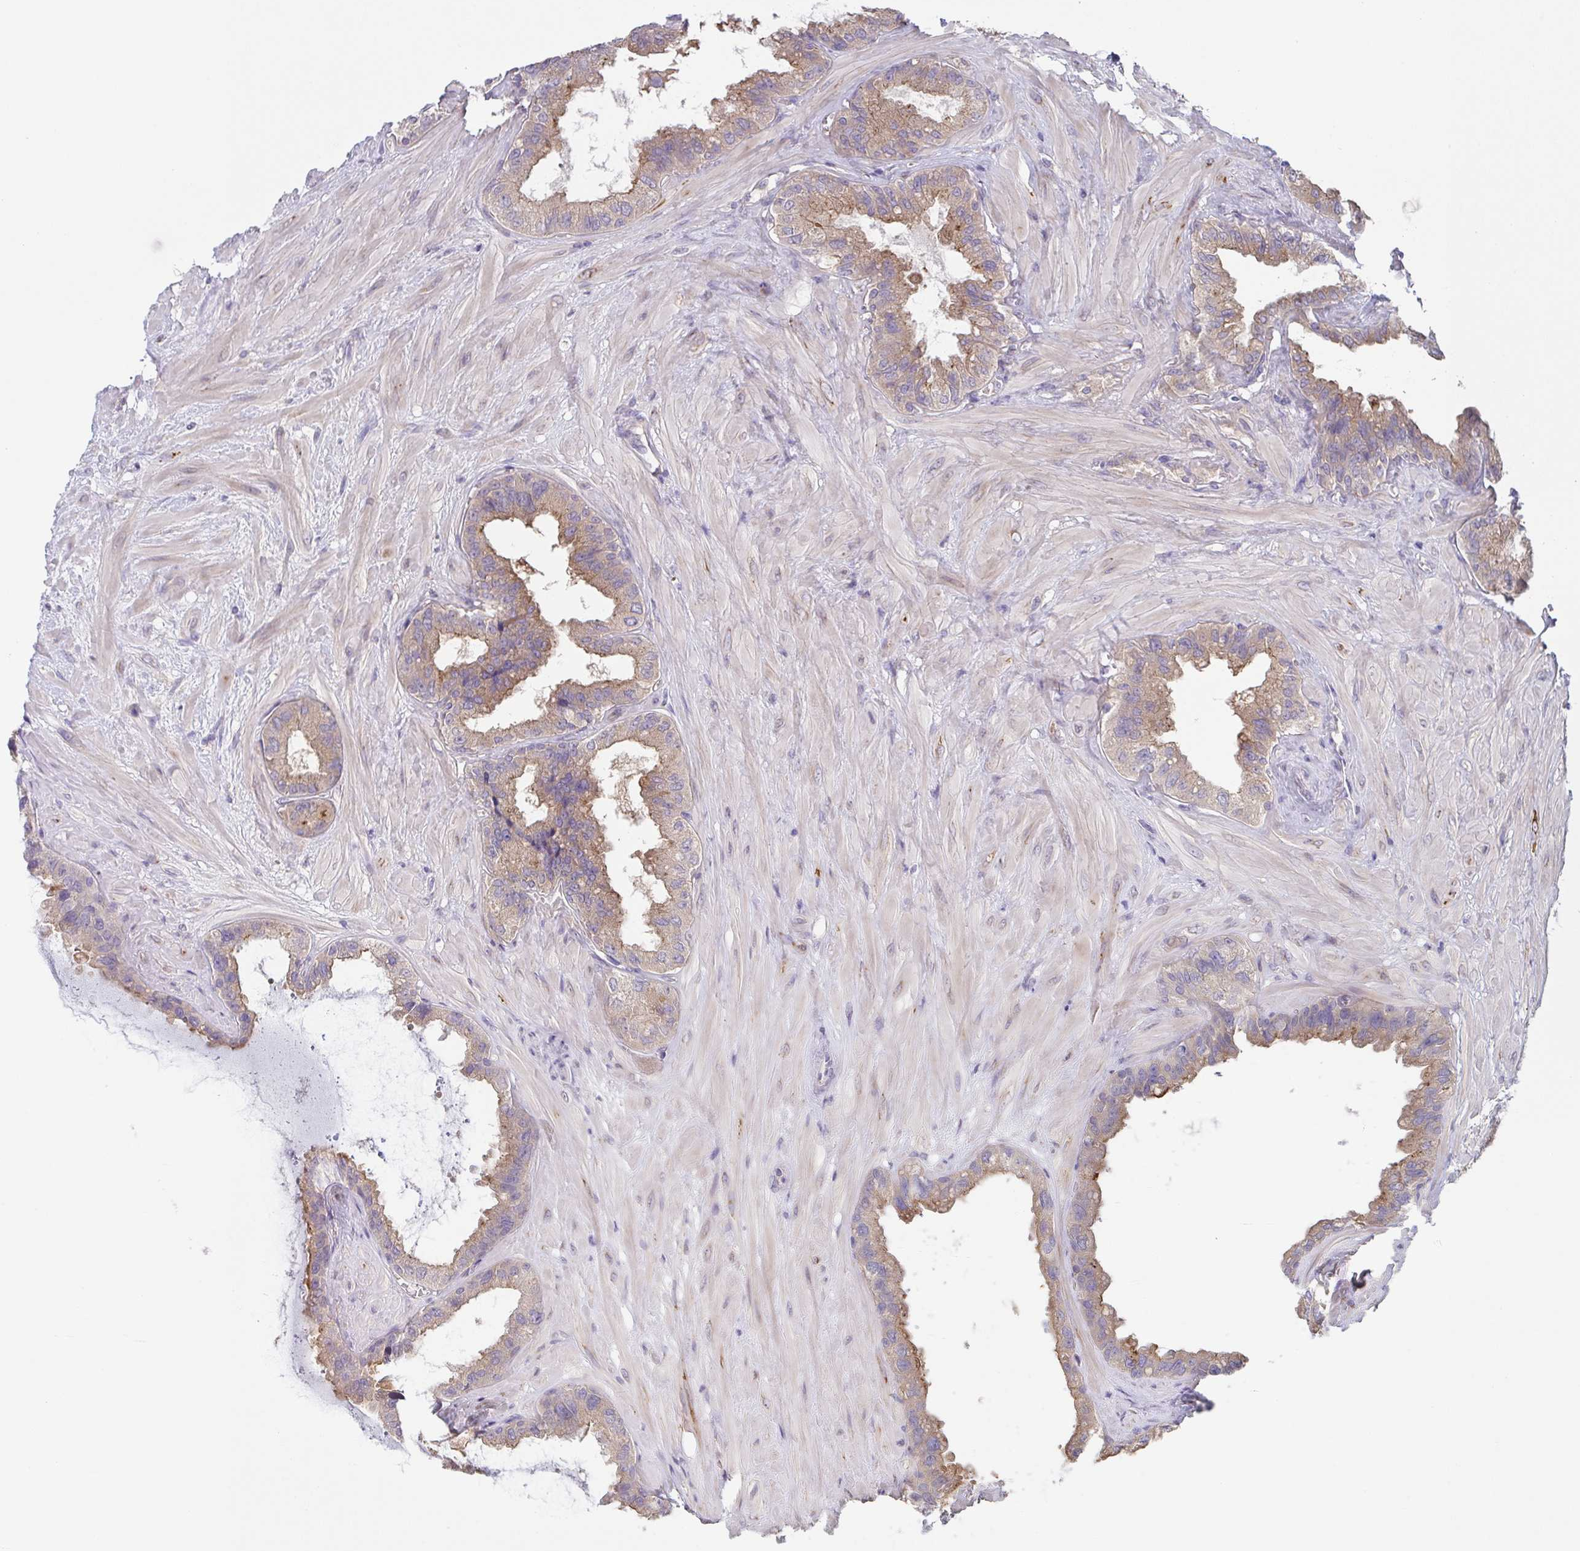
{"staining": {"intensity": "moderate", "quantity": ">75%", "location": "cytoplasmic/membranous"}, "tissue": "seminal vesicle", "cell_type": "Glandular cells", "image_type": "normal", "snomed": [{"axis": "morphology", "description": "Normal tissue, NOS"}, {"axis": "topography", "description": "Seminal veicle"}, {"axis": "topography", "description": "Peripheral nerve tissue"}], "caption": "Protein analysis of benign seminal vesicle displays moderate cytoplasmic/membranous positivity in about >75% of glandular cells.", "gene": "TSPAN31", "patient": {"sex": "male", "age": 76}}